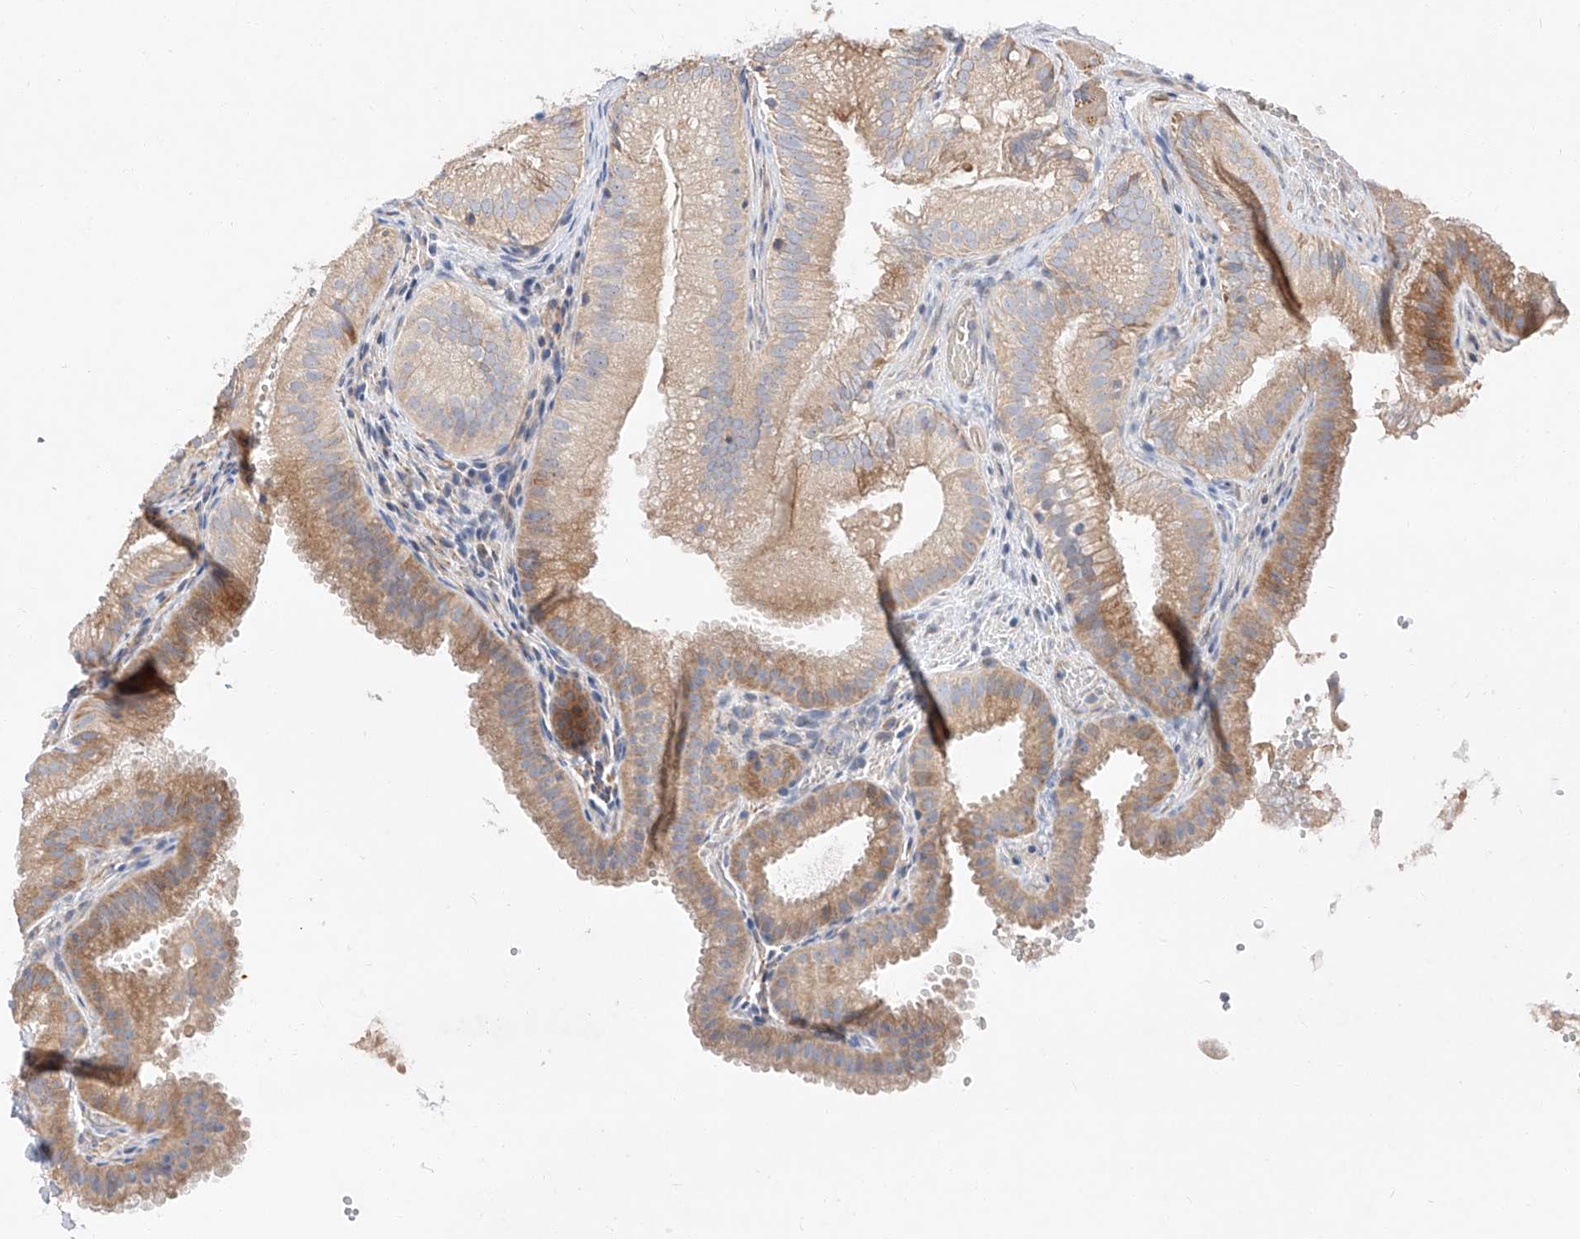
{"staining": {"intensity": "moderate", "quantity": ">75%", "location": "cytoplasmic/membranous"}, "tissue": "gallbladder", "cell_type": "Glandular cells", "image_type": "normal", "snomed": [{"axis": "morphology", "description": "Normal tissue, NOS"}, {"axis": "topography", "description": "Gallbladder"}], "caption": "A brown stain highlights moderate cytoplasmic/membranous expression of a protein in glandular cells of unremarkable gallbladder.", "gene": "DIRAS3", "patient": {"sex": "female", "age": 30}}